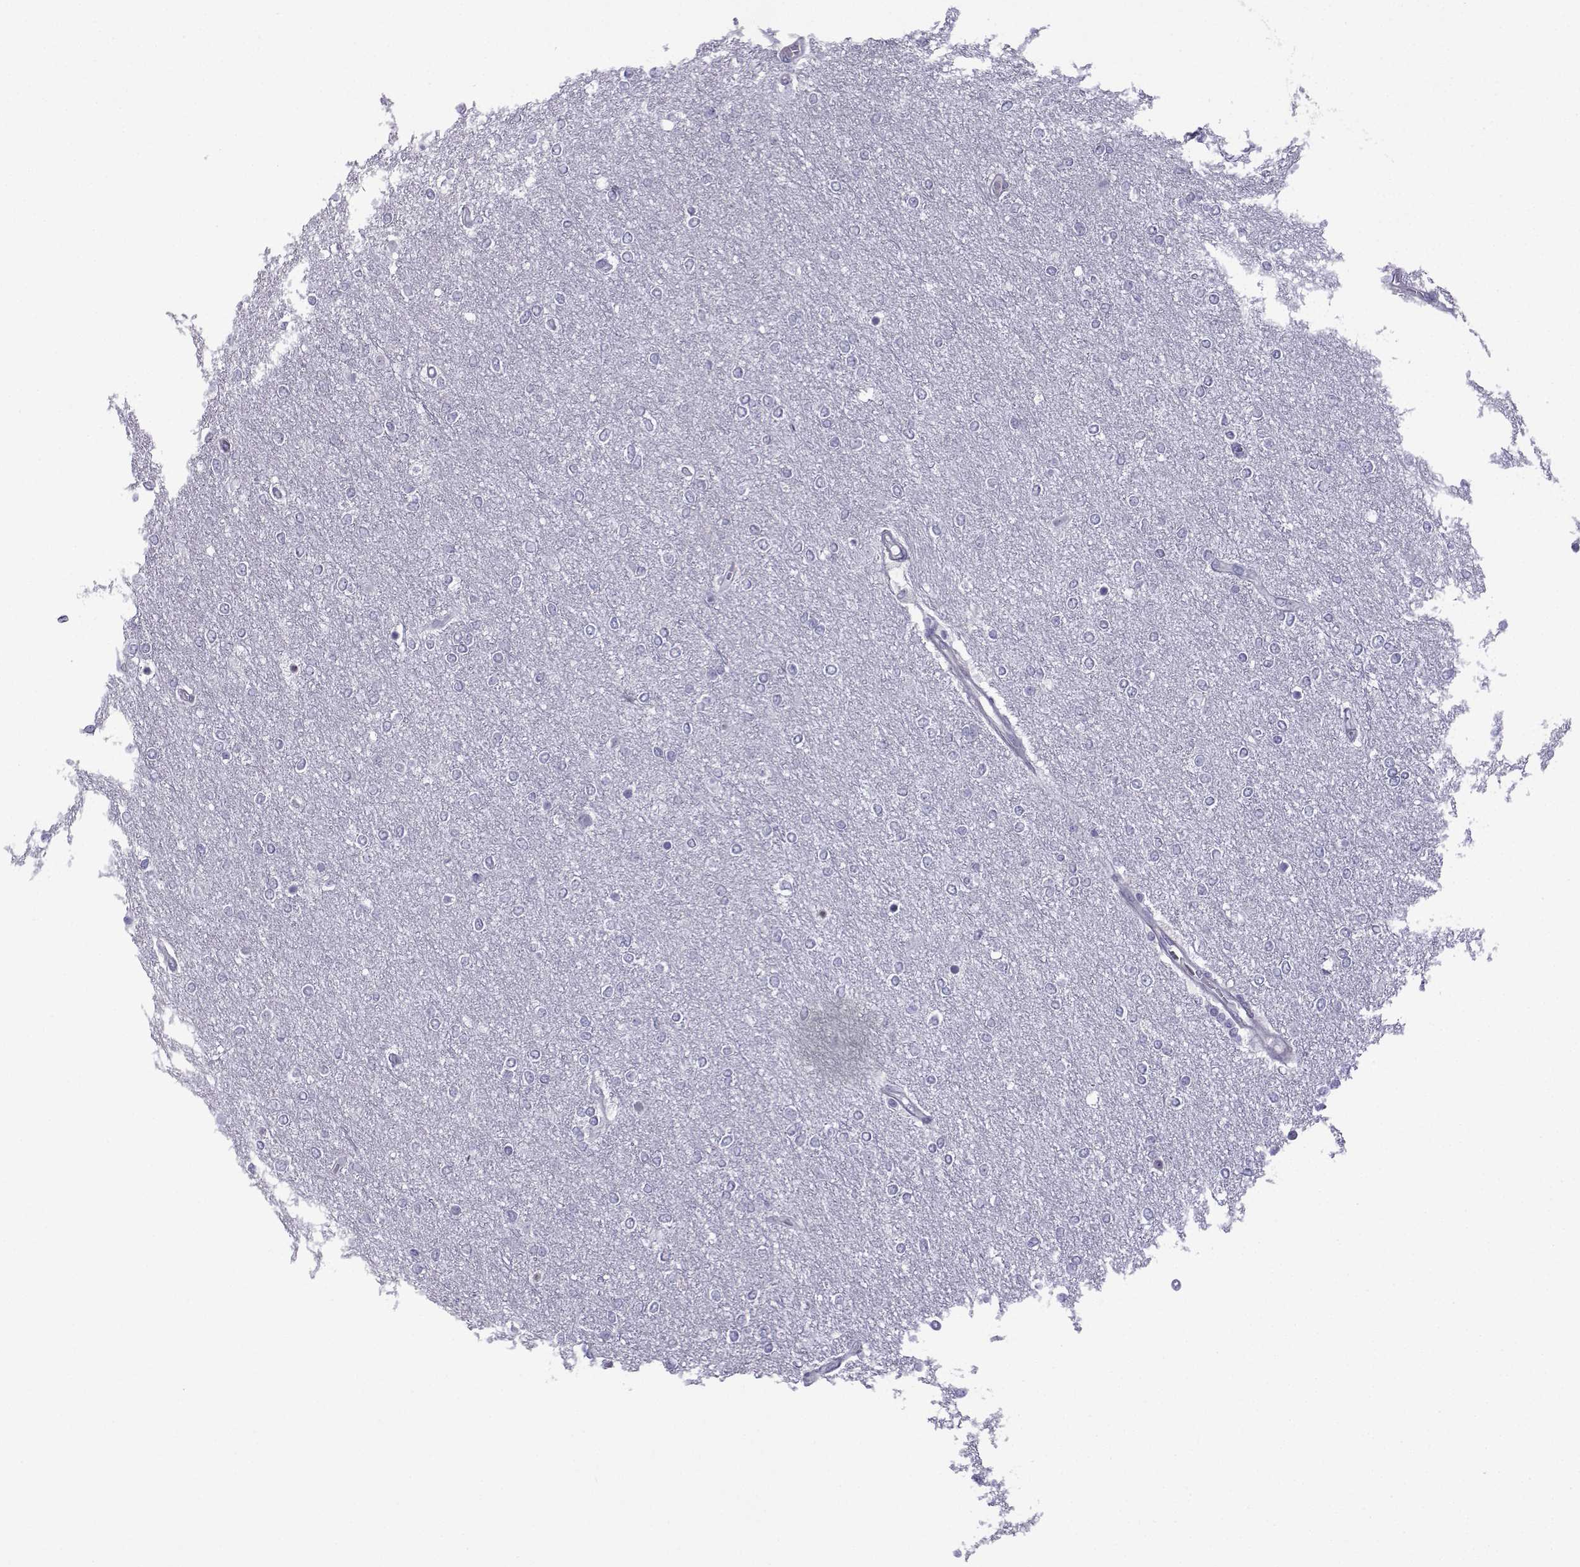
{"staining": {"intensity": "negative", "quantity": "none", "location": "none"}, "tissue": "glioma", "cell_type": "Tumor cells", "image_type": "cancer", "snomed": [{"axis": "morphology", "description": "Glioma, malignant, High grade"}, {"axis": "topography", "description": "Brain"}], "caption": "This is a micrograph of IHC staining of malignant high-grade glioma, which shows no positivity in tumor cells. (Immunohistochemistry, brightfield microscopy, high magnification).", "gene": "CFAP70", "patient": {"sex": "female", "age": 61}}